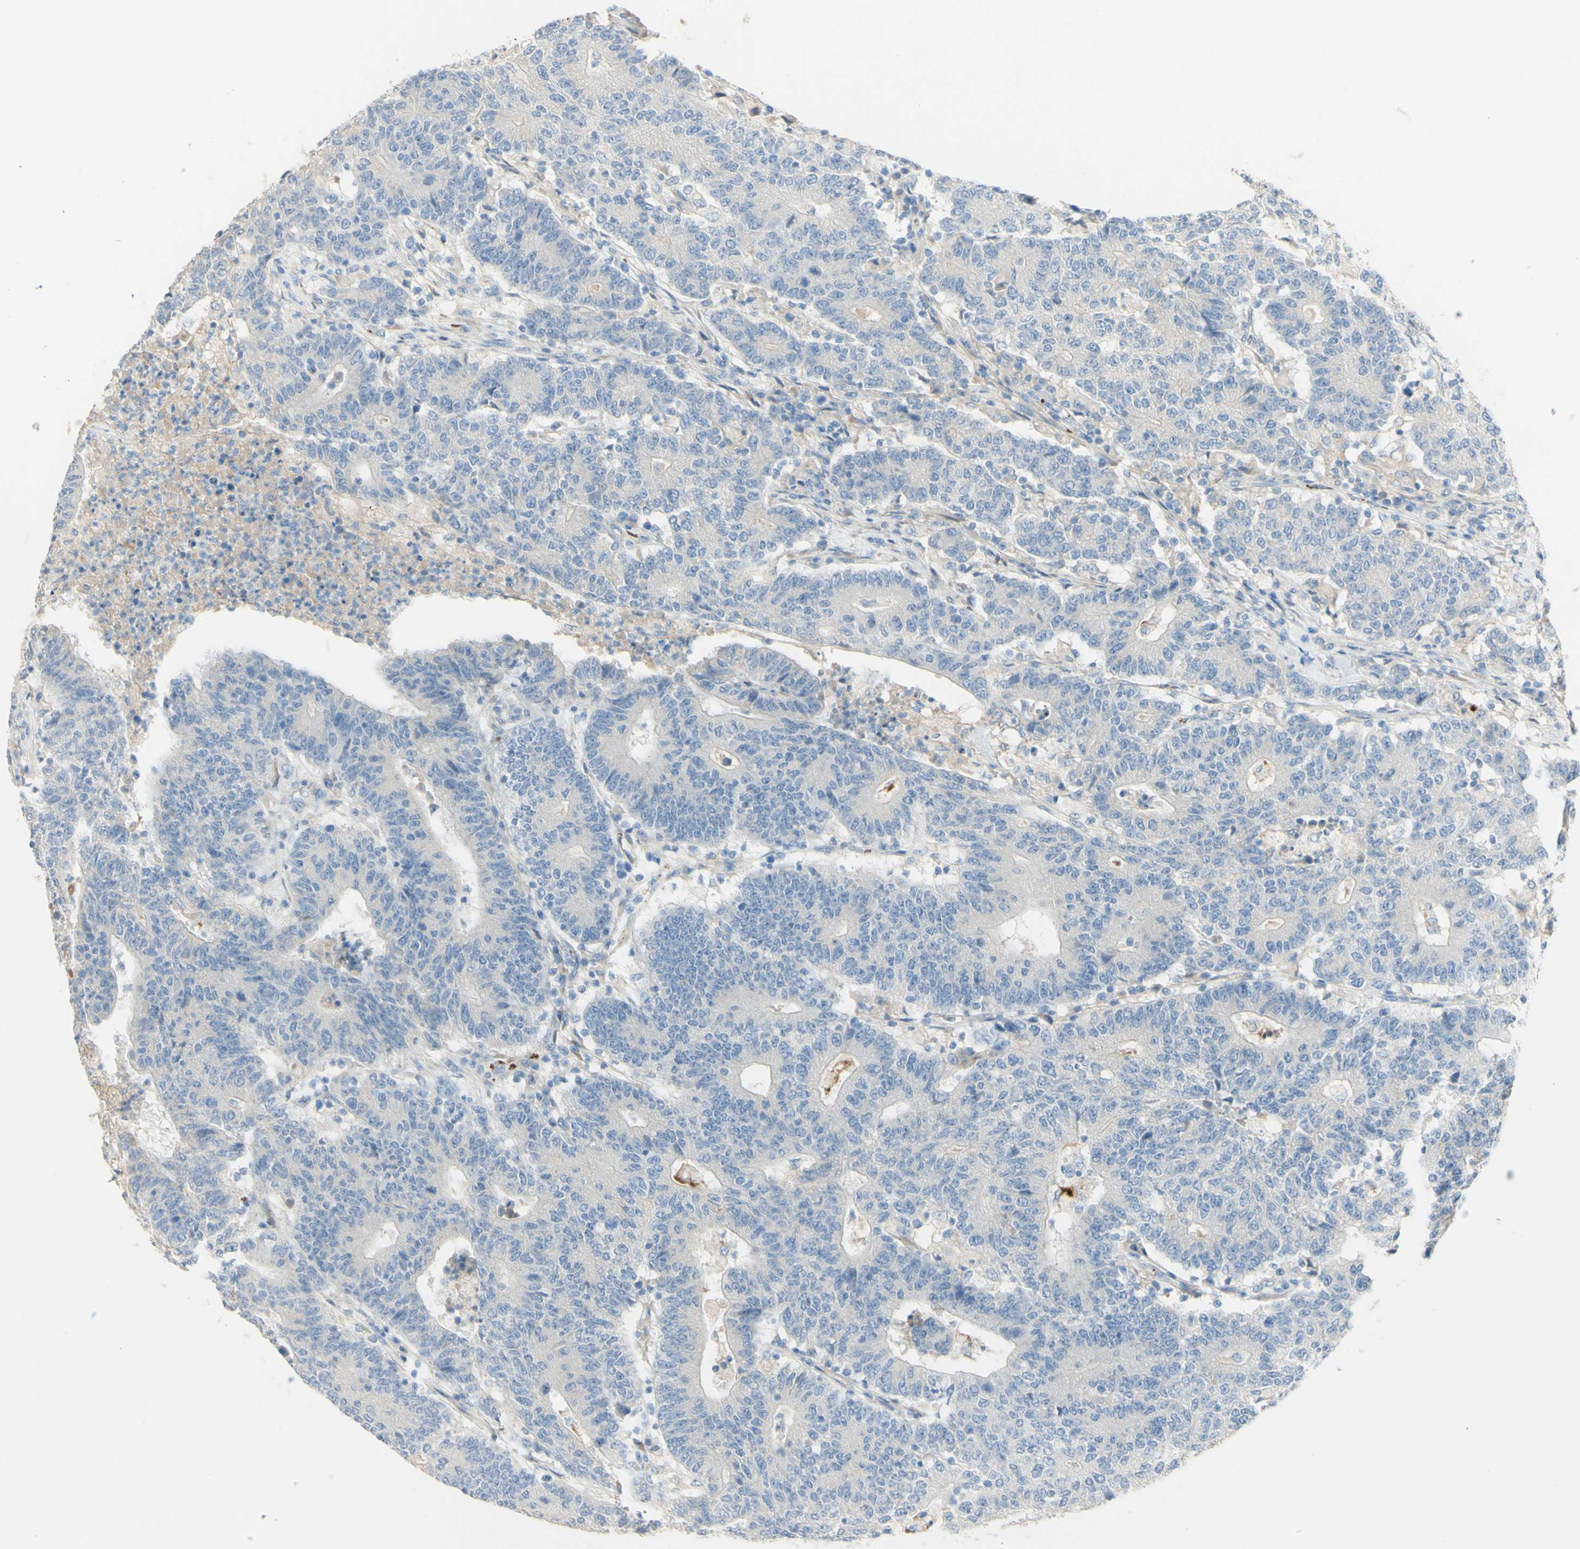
{"staining": {"intensity": "negative", "quantity": "none", "location": "none"}, "tissue": "colorectal cancer", "cell_type": "Tumor cells", "image_type": "cancer", "snomed": [{"axis": "morphology", "description": "Normal tissue, NOS"}, {"axis": "morphology", "description": "Adenocarcinoma, NOS"}, {"axis": "topography", "description": "Colon"}], "caption": "Tumor cells show no significant protein expression in colorectal adenocarcinoma. (Stains: DAB immunohistochemistry (IHC) with hematoxylin counter stain, Microscopy: brightfield microscopy at high magnification).", "gene": "GAN", "patient": {"sex": "female", "age": 75}}